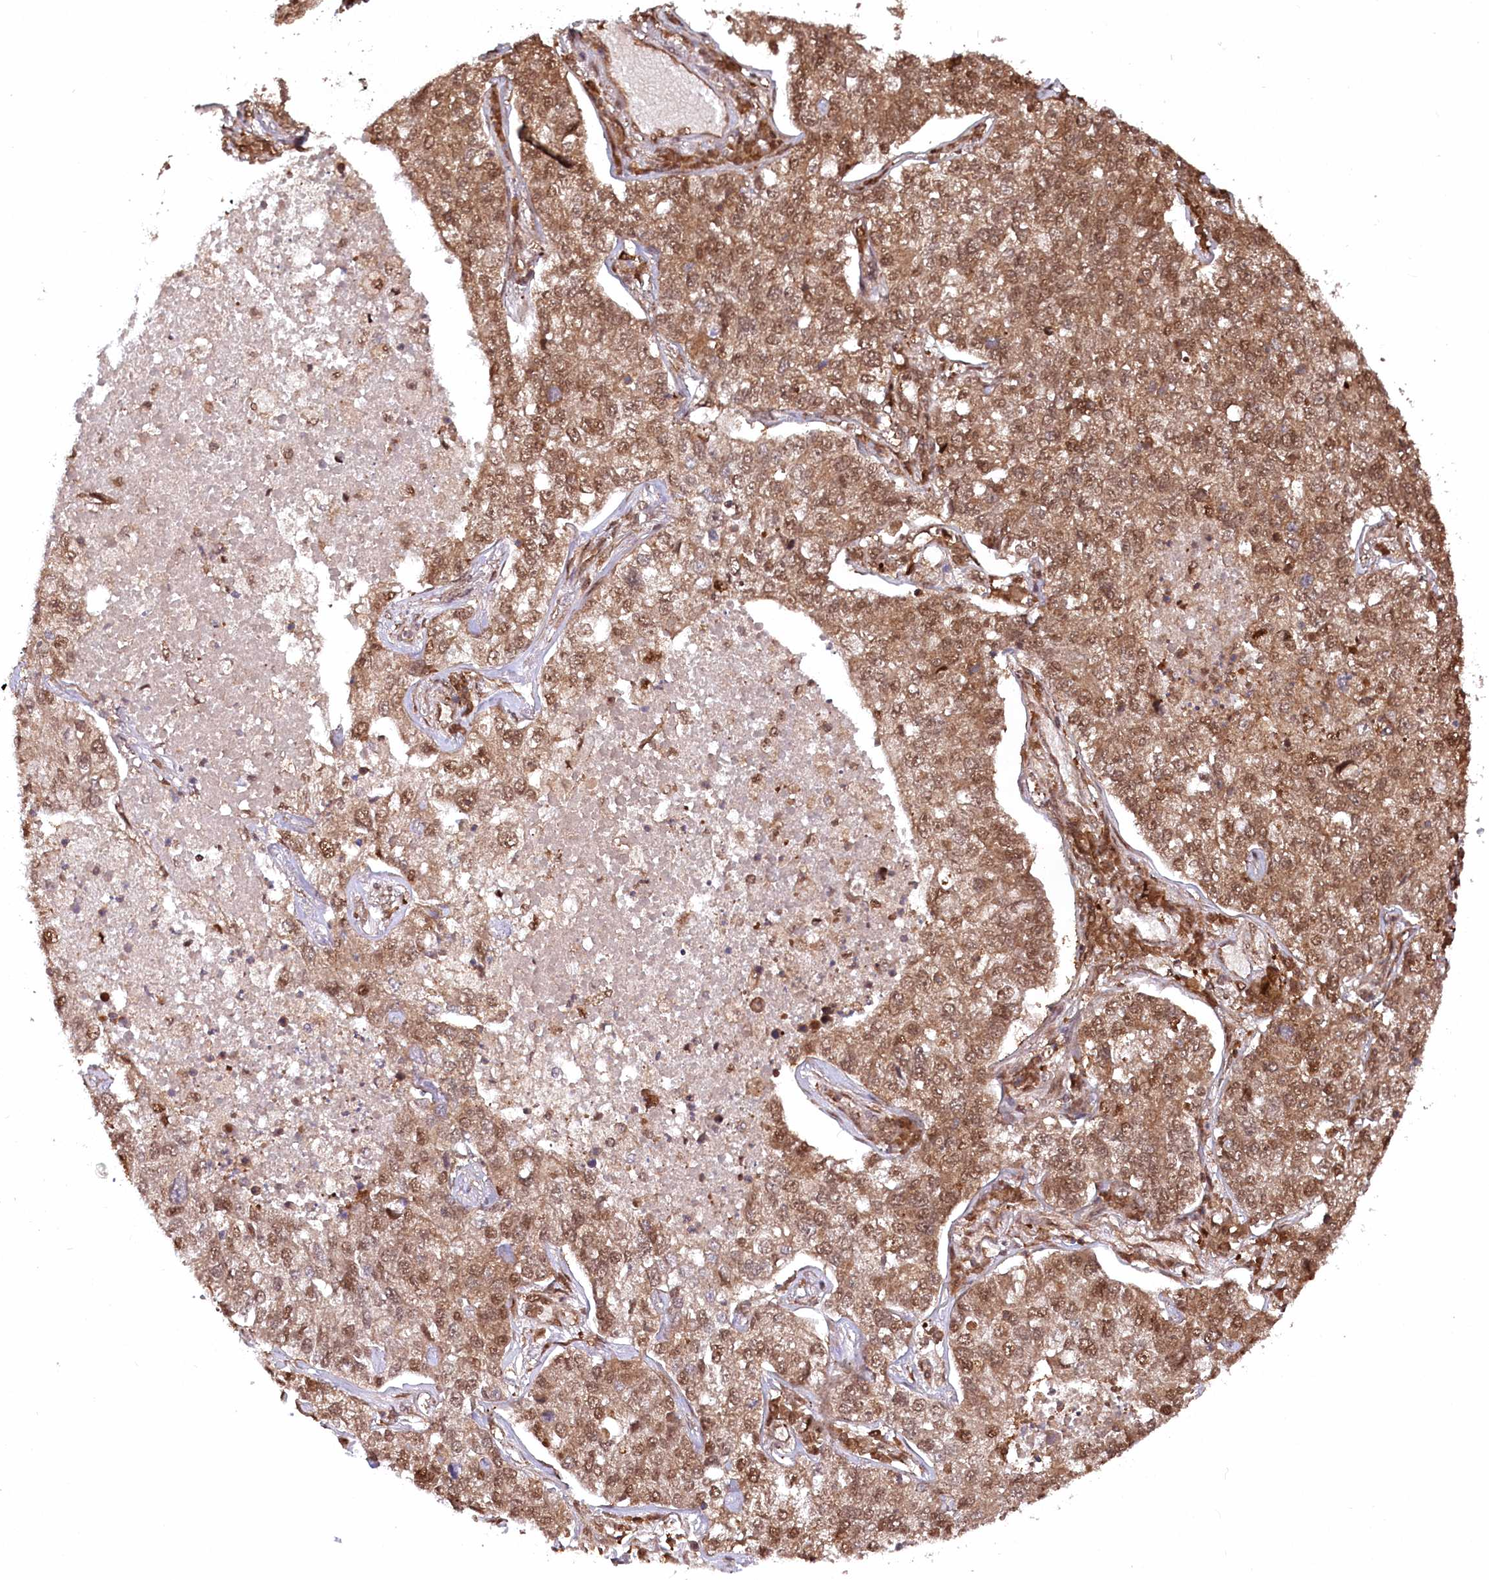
{"staining": {"intensity": "moderate", "quantity": ">75%", "location": "cytoplasmic/membranous,nuclear"}, "tissue": "lung cancer", "cell_type": "Tumor cells", "image_type": "cancer", "snomed": [{"axis": "morphology", "description": "Adenocarcinoma, NOS"}, {"axis": "topography", "description": "Lung"}], "caption": "Lung cancer (adenocarcinoma) stained with a protein marker shows moderate staining in tumor cells.", "gene": "PSMA1", "patient": {"sex": "male", "age": 49}}